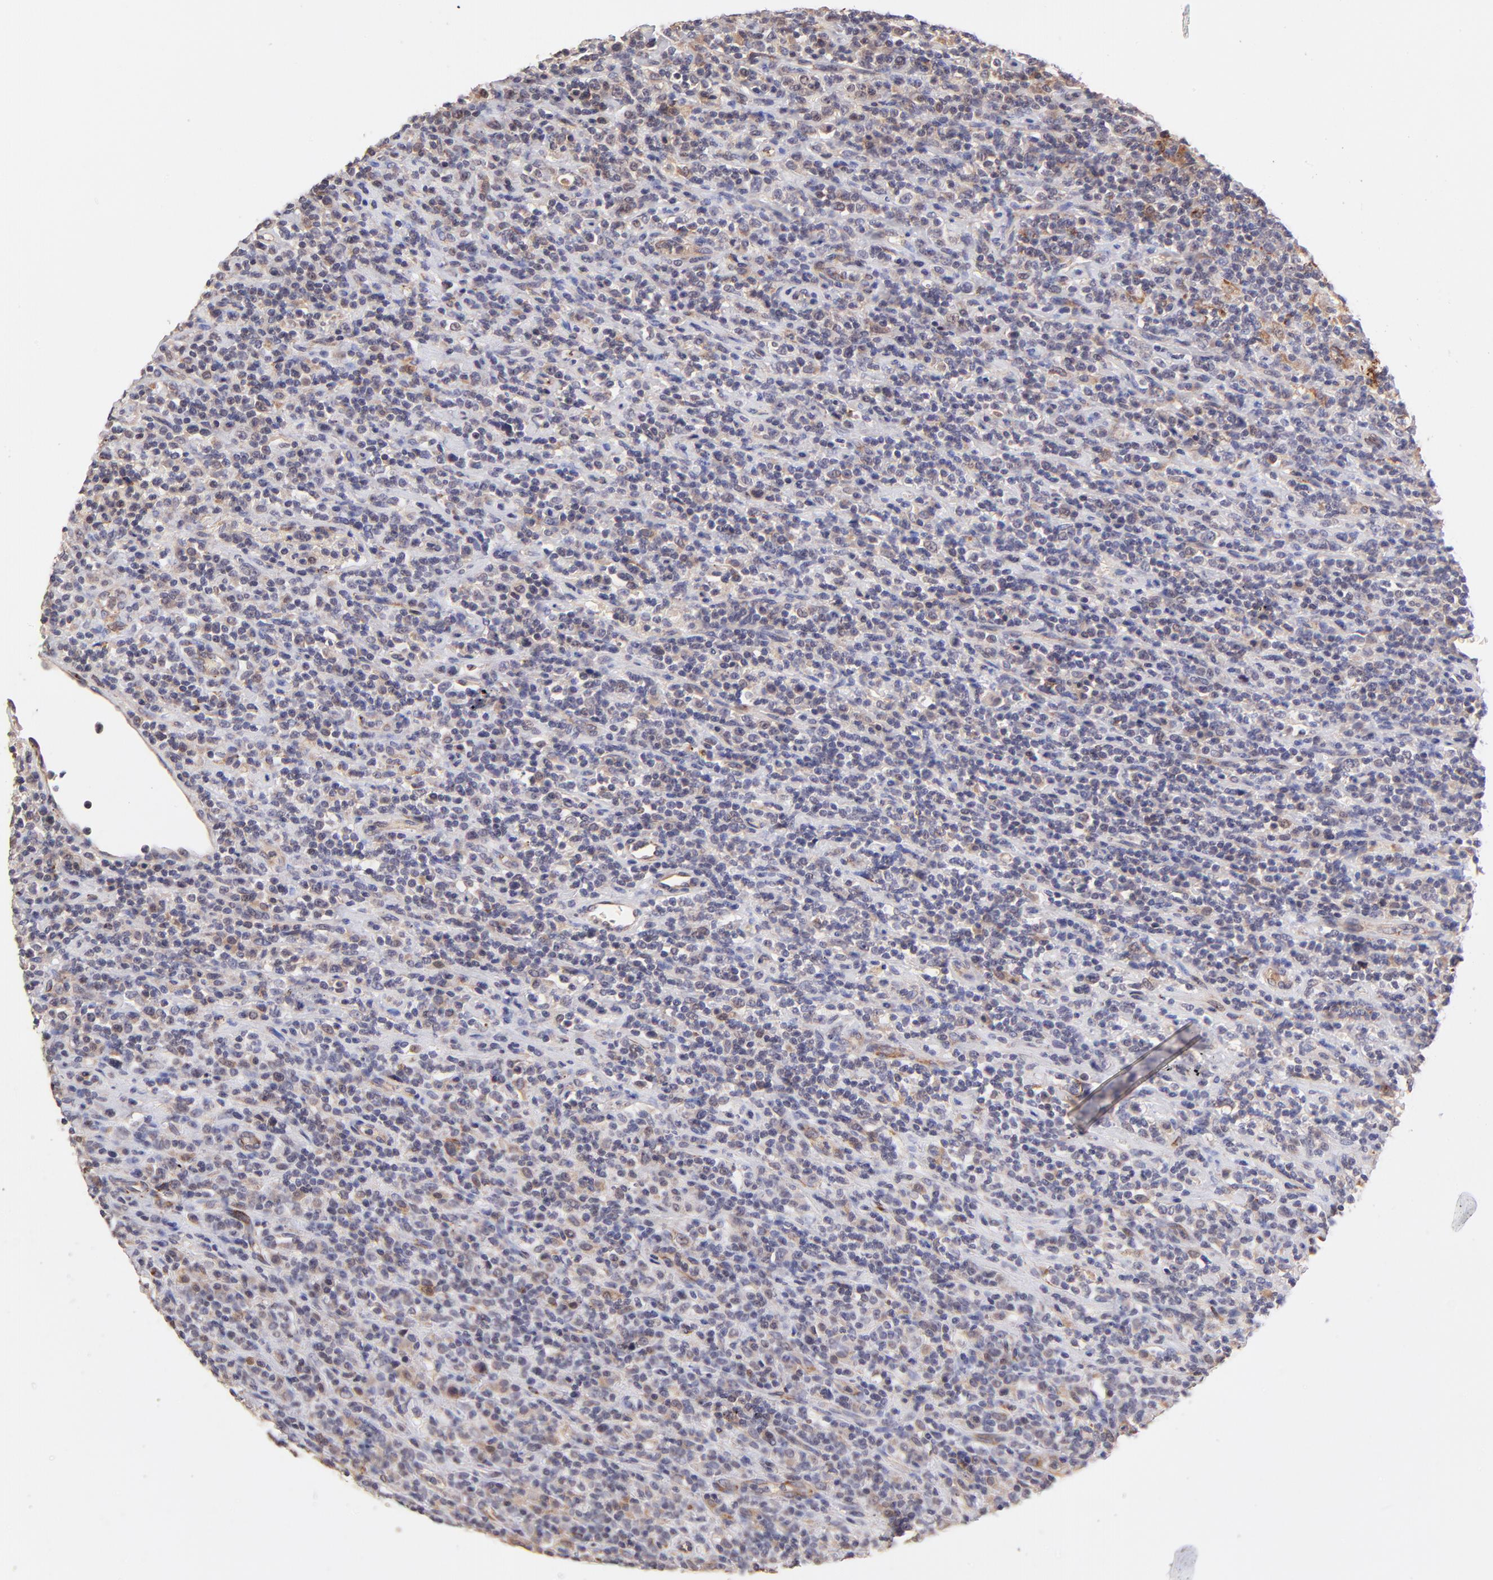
{"staining": {"intensity": "weak", "quantity": "<25%", "location": "cytoplasmic/membranous"}, "tissue": "lymphoma", "cell_type": "Tumor cells", "image_type": "cancer", "snomed": [{"axis": "morphology", "description": "Hodgkin's disease, NOS"}, {"axis": "topography", "description": "Lymph node"}], "caption": "High magnification brightfield microscopy of Hodgkin's disease stained with DAB (brown) and counterstained with hematoxylin (blue): tumor cells show no significant positivity. (Stains: DAB immunohistochemistry with hematoxylin counter stain, Microscopy: brightfield microscopy at high magnification).", "gene": "SPARC", "patient": {"sex": "male", "age": 65}}